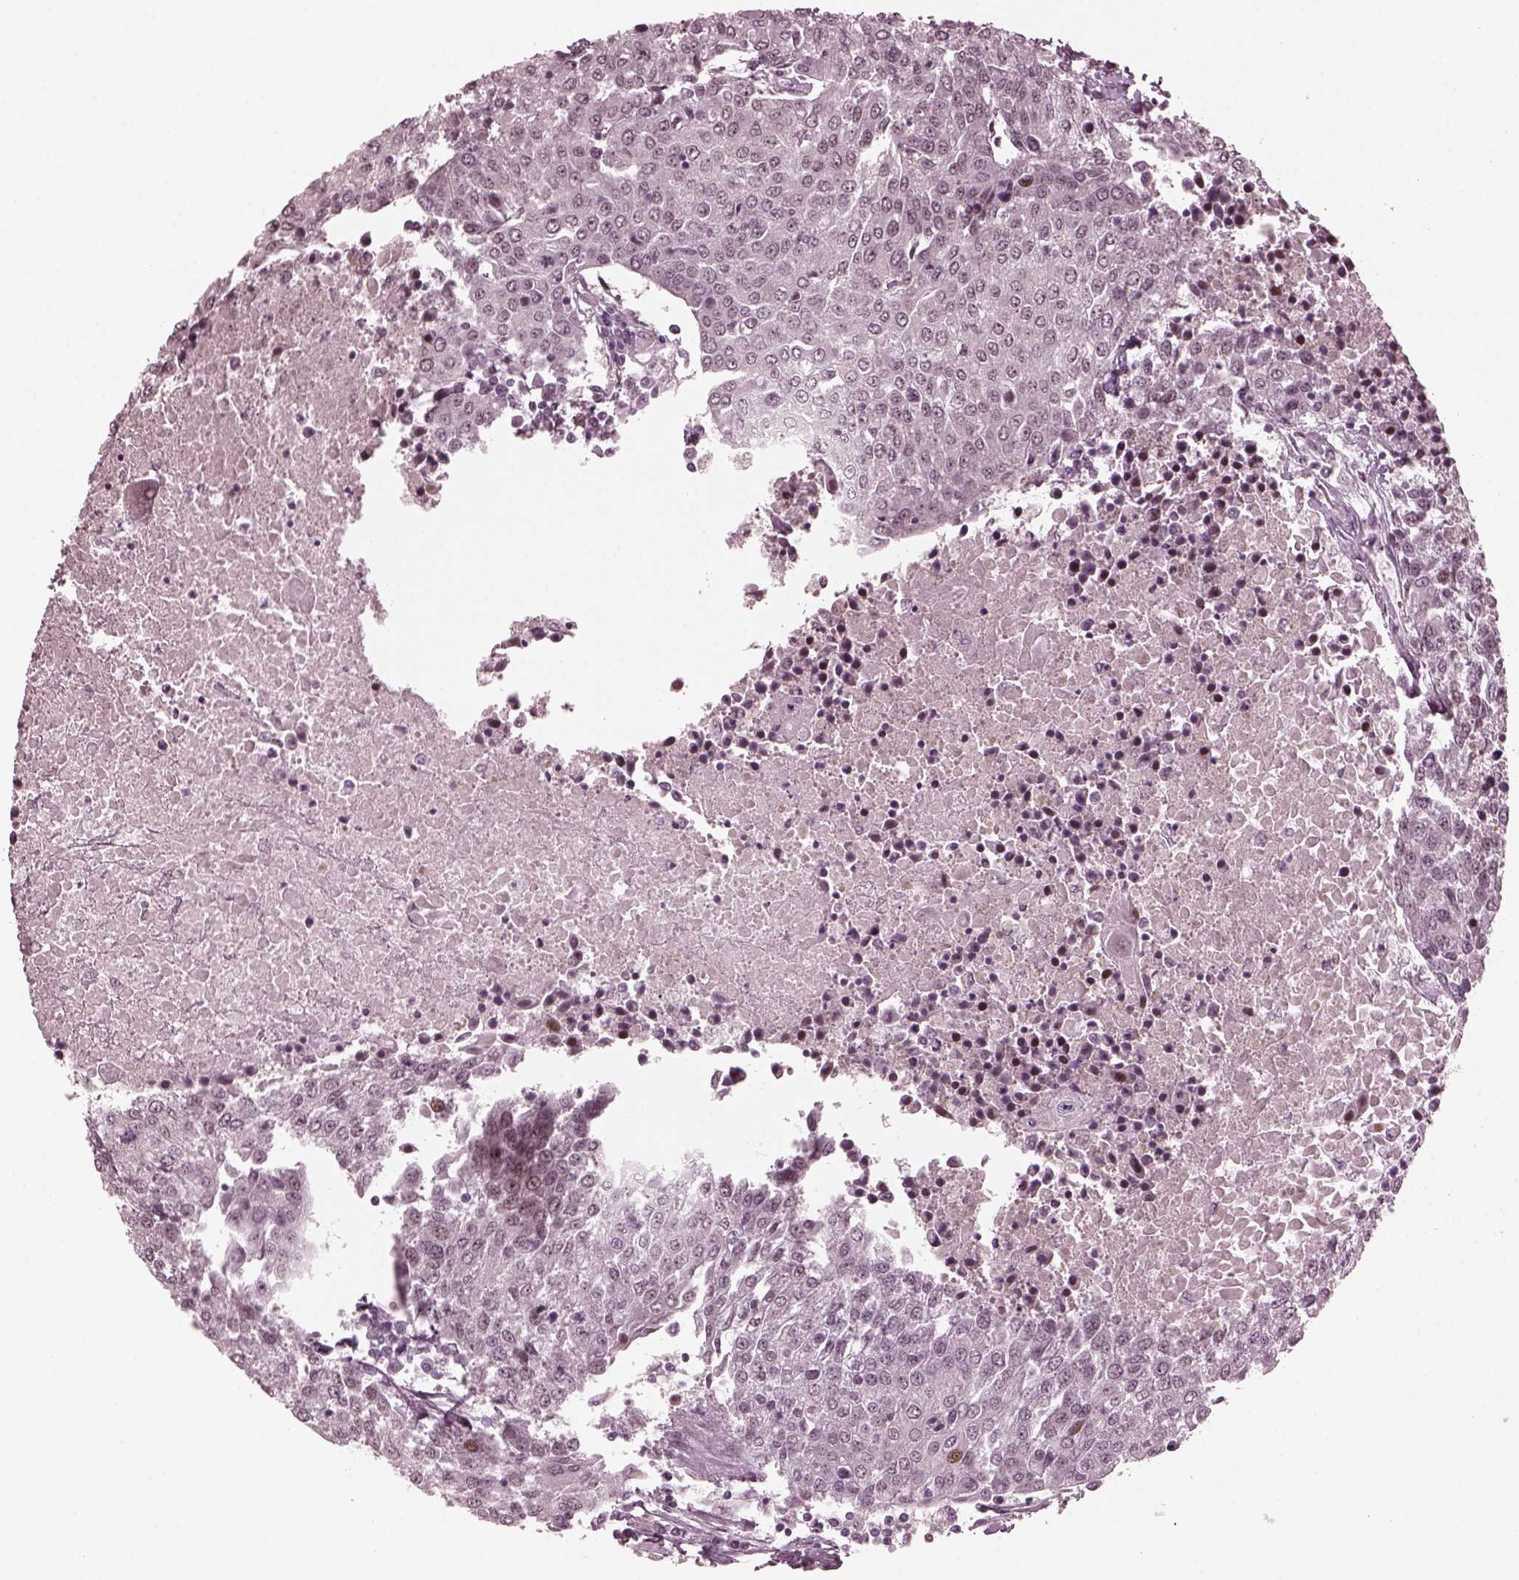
{"staining": {"intensity": "moderate", "quantity": "<25%", "location": "nuclear"}, "tissue": "urothelial cancer", "cell_type": "Tumor cells", "image_type": "cancer", "snomed": [{"axis": "morphology", "description": "Urothelial carcinoma, High grade"}, {"axis": "topography", "description": "Urinary bladder"}], "caption": "Human urothelial carcinoma (high-grade) stained for a protein (brown) demonstrates moderate nuclear positive staining in approximately <25% of tumor cells.", "gene": "TRIB3", "patient": {"sex": "female", "age": 85}}